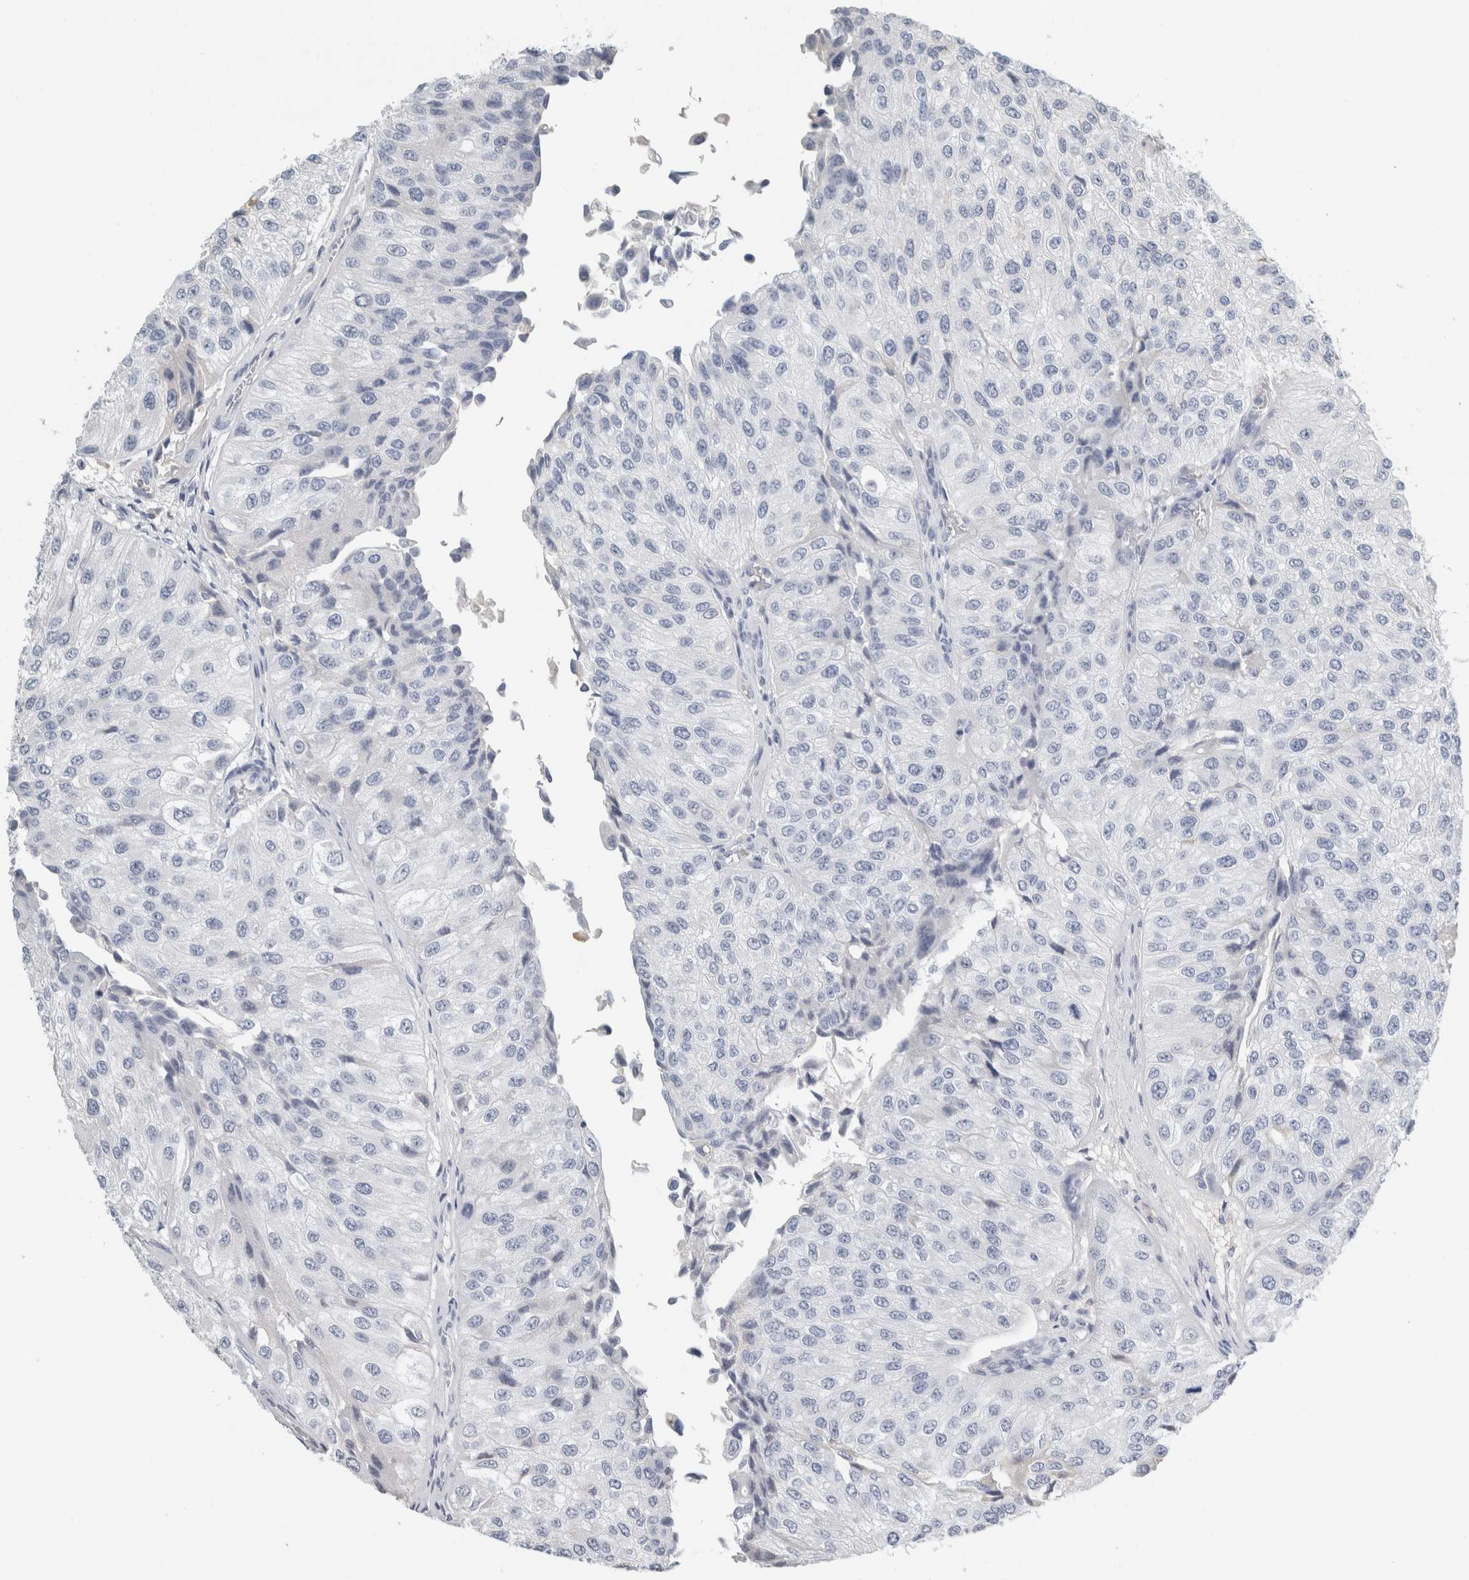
{"staining": {"intensity": "negative", "quantity": "none", "location": "none"}, "tissue": "urothelial cancer", "cell_type": "Tumor cells", "image_type": "cancer", "snomed": [{"axis": "morphology", "description": "Urothelial carcinoma, High grade"}, {"axis": "topography", "description": "Kidney"}, {"axis": "topography", "description": "Urinary bladder"}], "caption": "A high-resolution image shows immunohistochemistry staining of urothelial carcinoma (high-grade), which shows no significant expression in tumor cells.", "gene": "TSPAN8", "patient": {"sex": "male", "age": 77}}